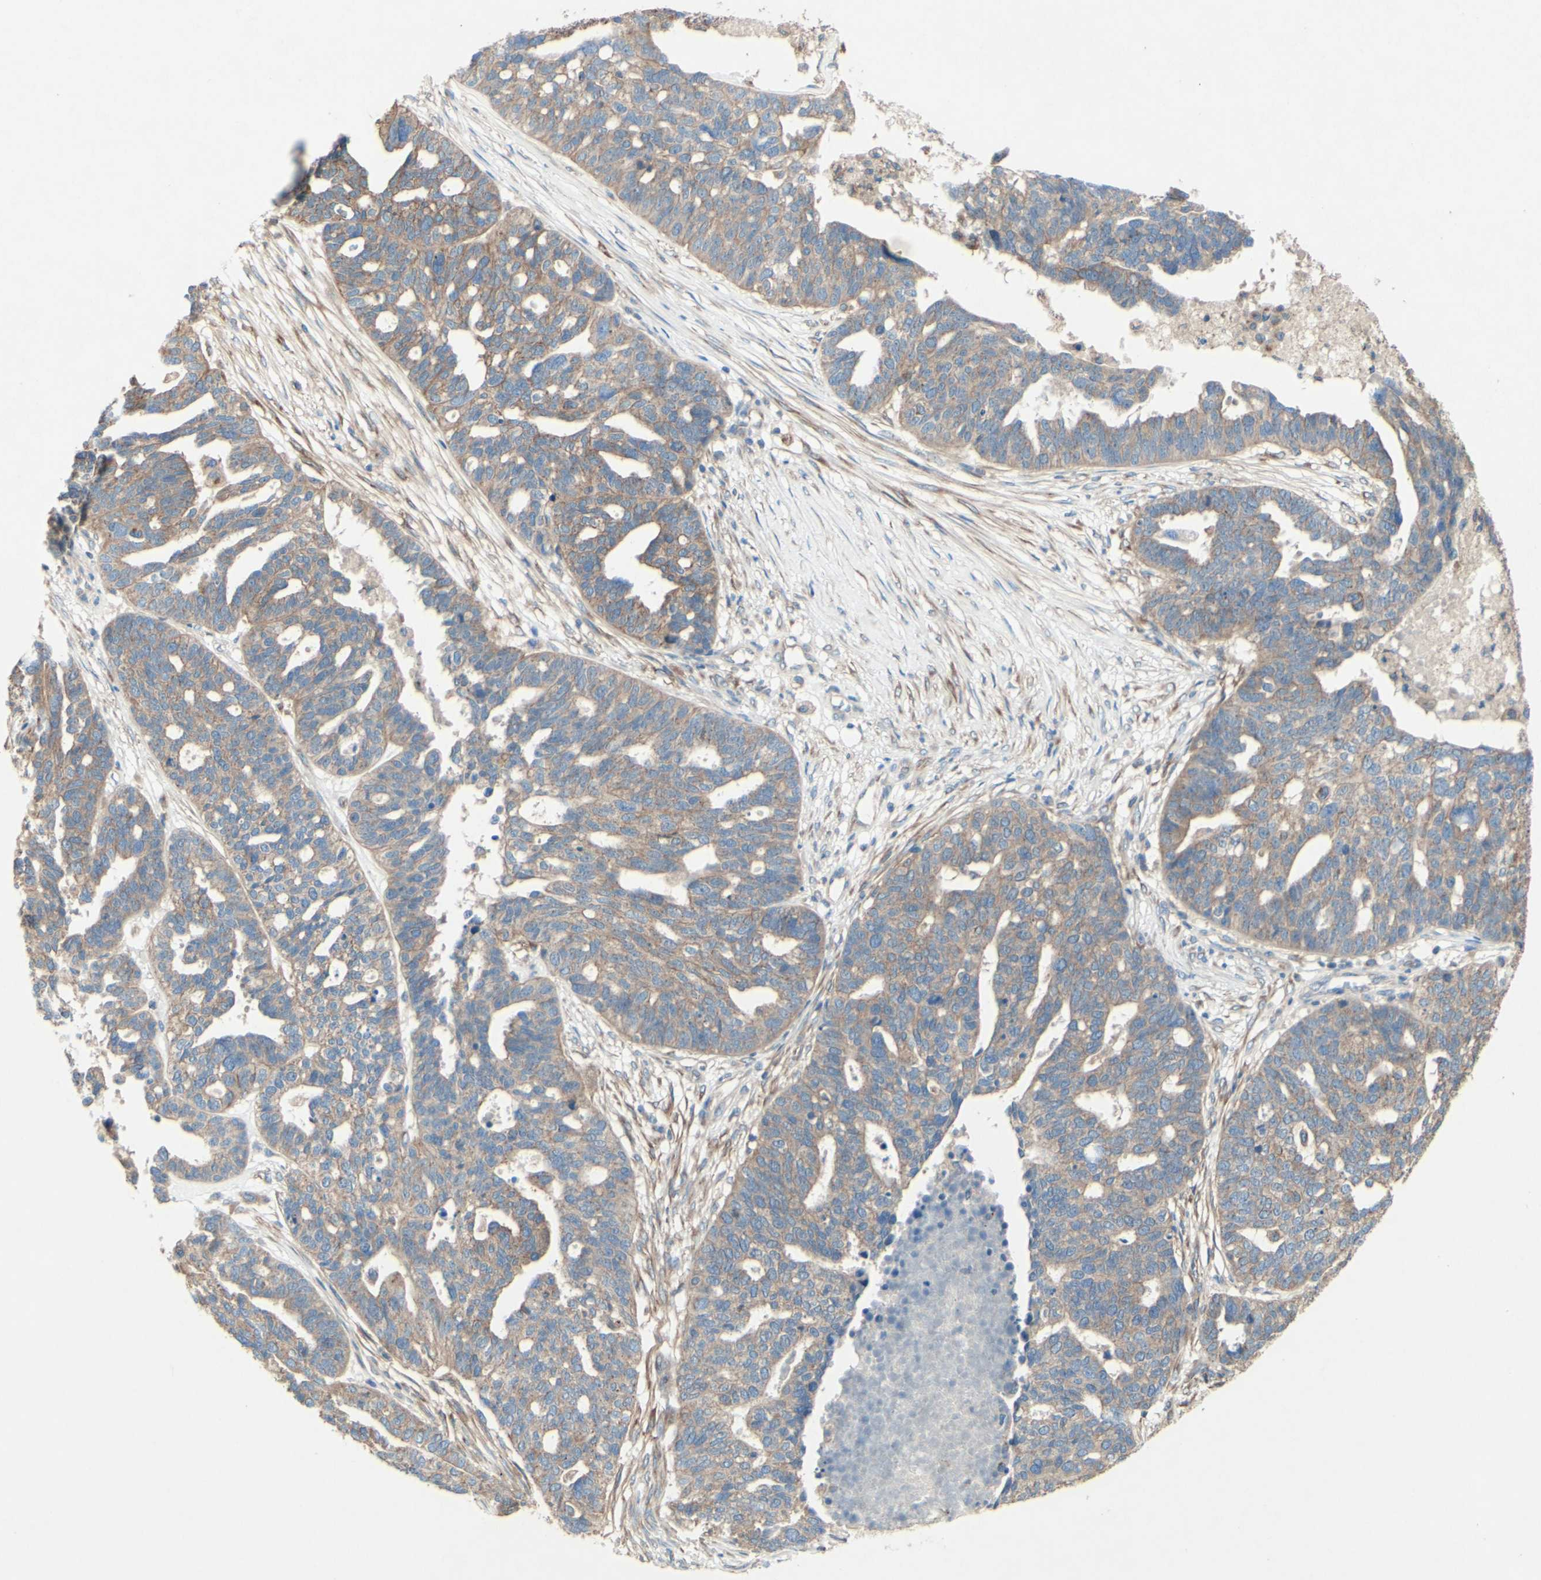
{"staining": {"intensity": "weak", "quantity": ">75%", "location": "cytoplasmic/membranous"}, "tissue": "ovarian cancer", "cell_type": "Tumor cells", "image_type": "cancer", "snomed": [{"axis": "morphology", "description": "Cystadenocarcinoma, serous, NOS"}, {"axis": "topography", "description": "Ovary"}], "caption": "Immunohistochemistry (IHC) of serous cystadenocarcinoma (ovarian) exhibits low levels of weak cytoplasmic/membranous positivity in about >75% of tumor cells. Using DAB (3,3'-diaminobenzidine) (brown) and hematoxylin (blue) stains, captured at high magnification using brightfield microscopy.", "gene": "MTM1", "patient": {"sex": "female", "age": 59}}